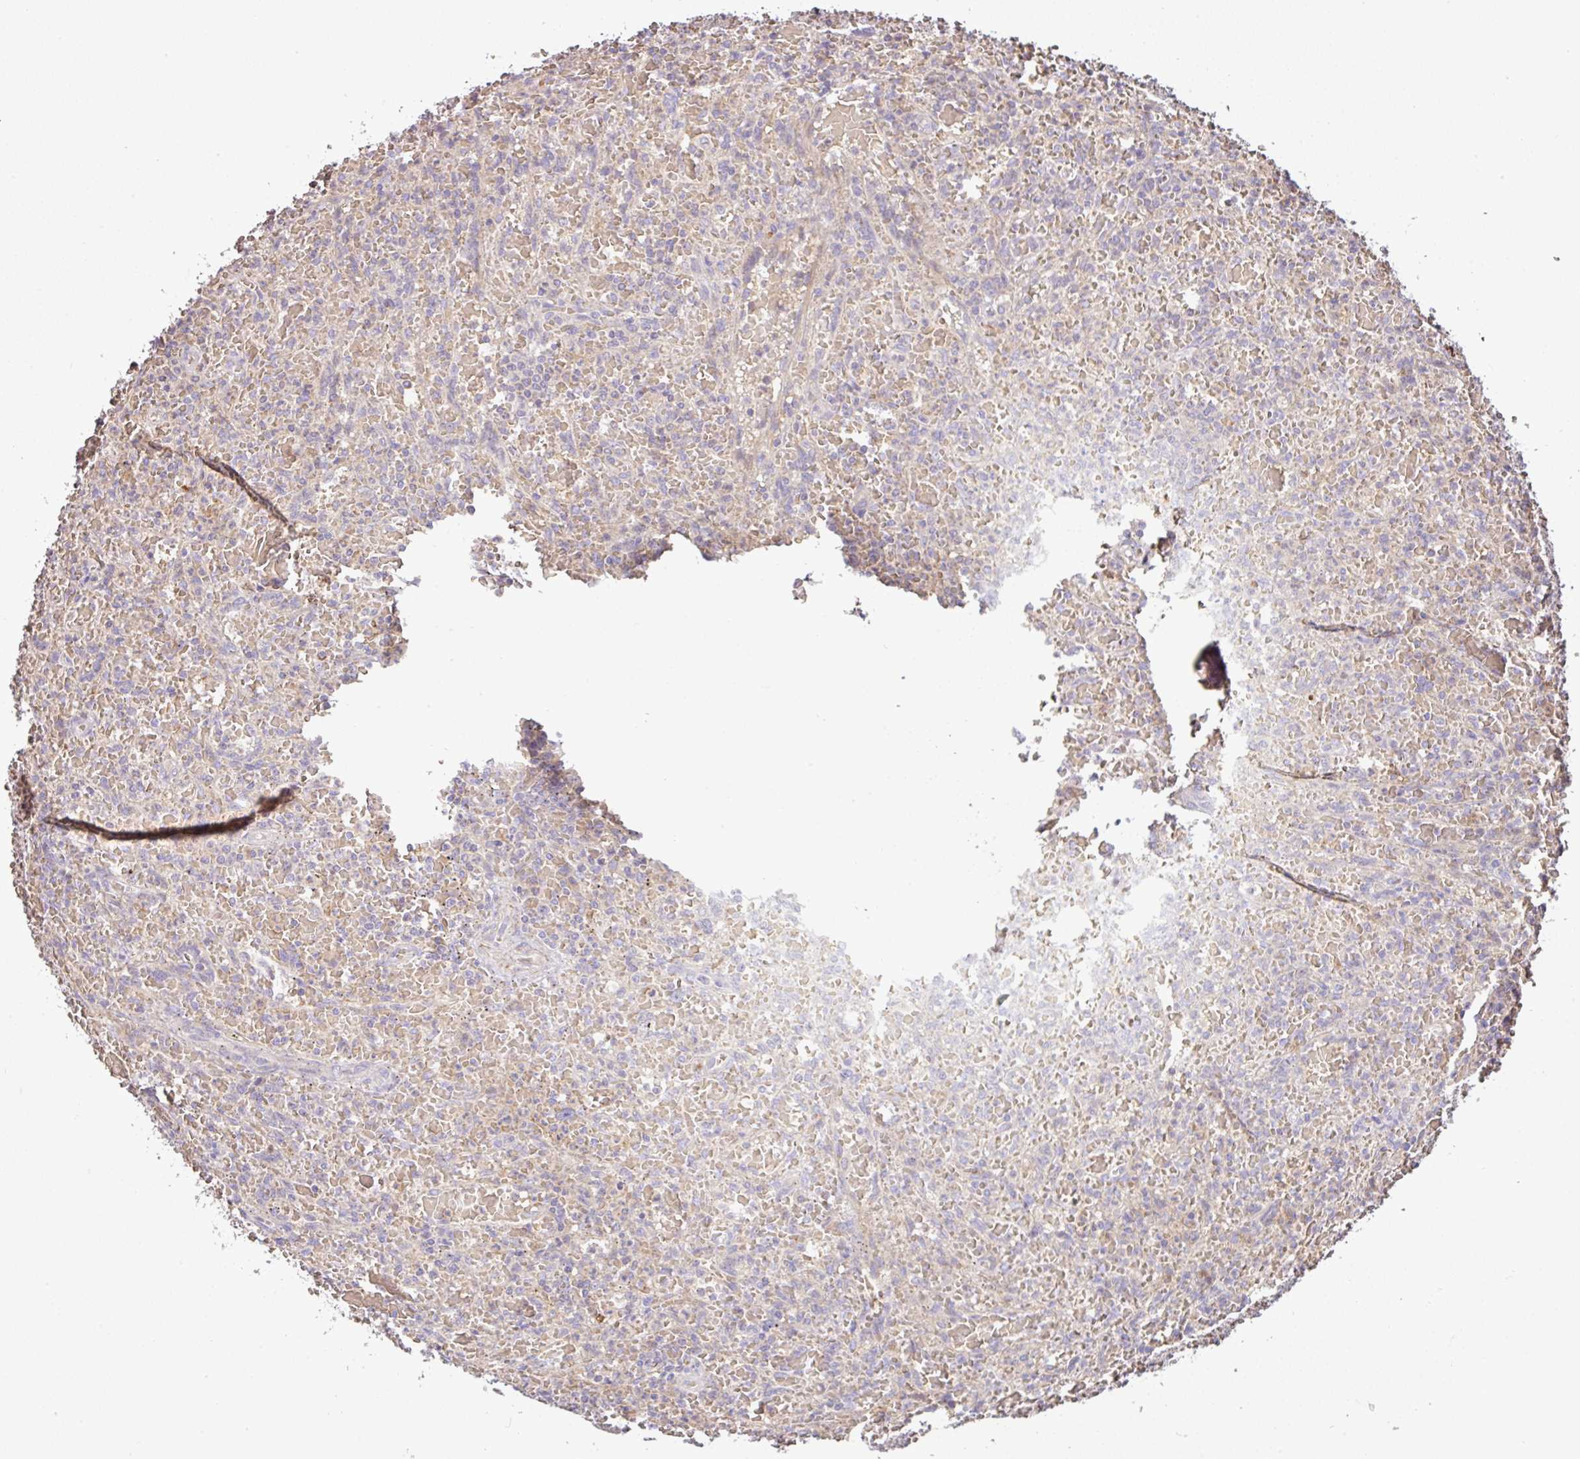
{"staining": {"intensity": "negative", "quantity": "none", "location": "none"}, "tissue": "lymphoma", "cell_type": "Tumor cells", "image_type": "cancer", "snomed": [{"axis": "morphology", "description": "Malignant lymphoma, non-Hodgkin's type, Low grade"}, {"axis": "topography", "description": "Spleen"}], "caption": "High magnification brightfield microscopy of lymphoma stained with DAB (3,3'-diaminobenzidine) (brown) and counterstained with hematoxylin (blue): tumor cells show no significant expression.", "gene": "C1QTNF9B", "patient": {"sex": "female", "age": 64}}